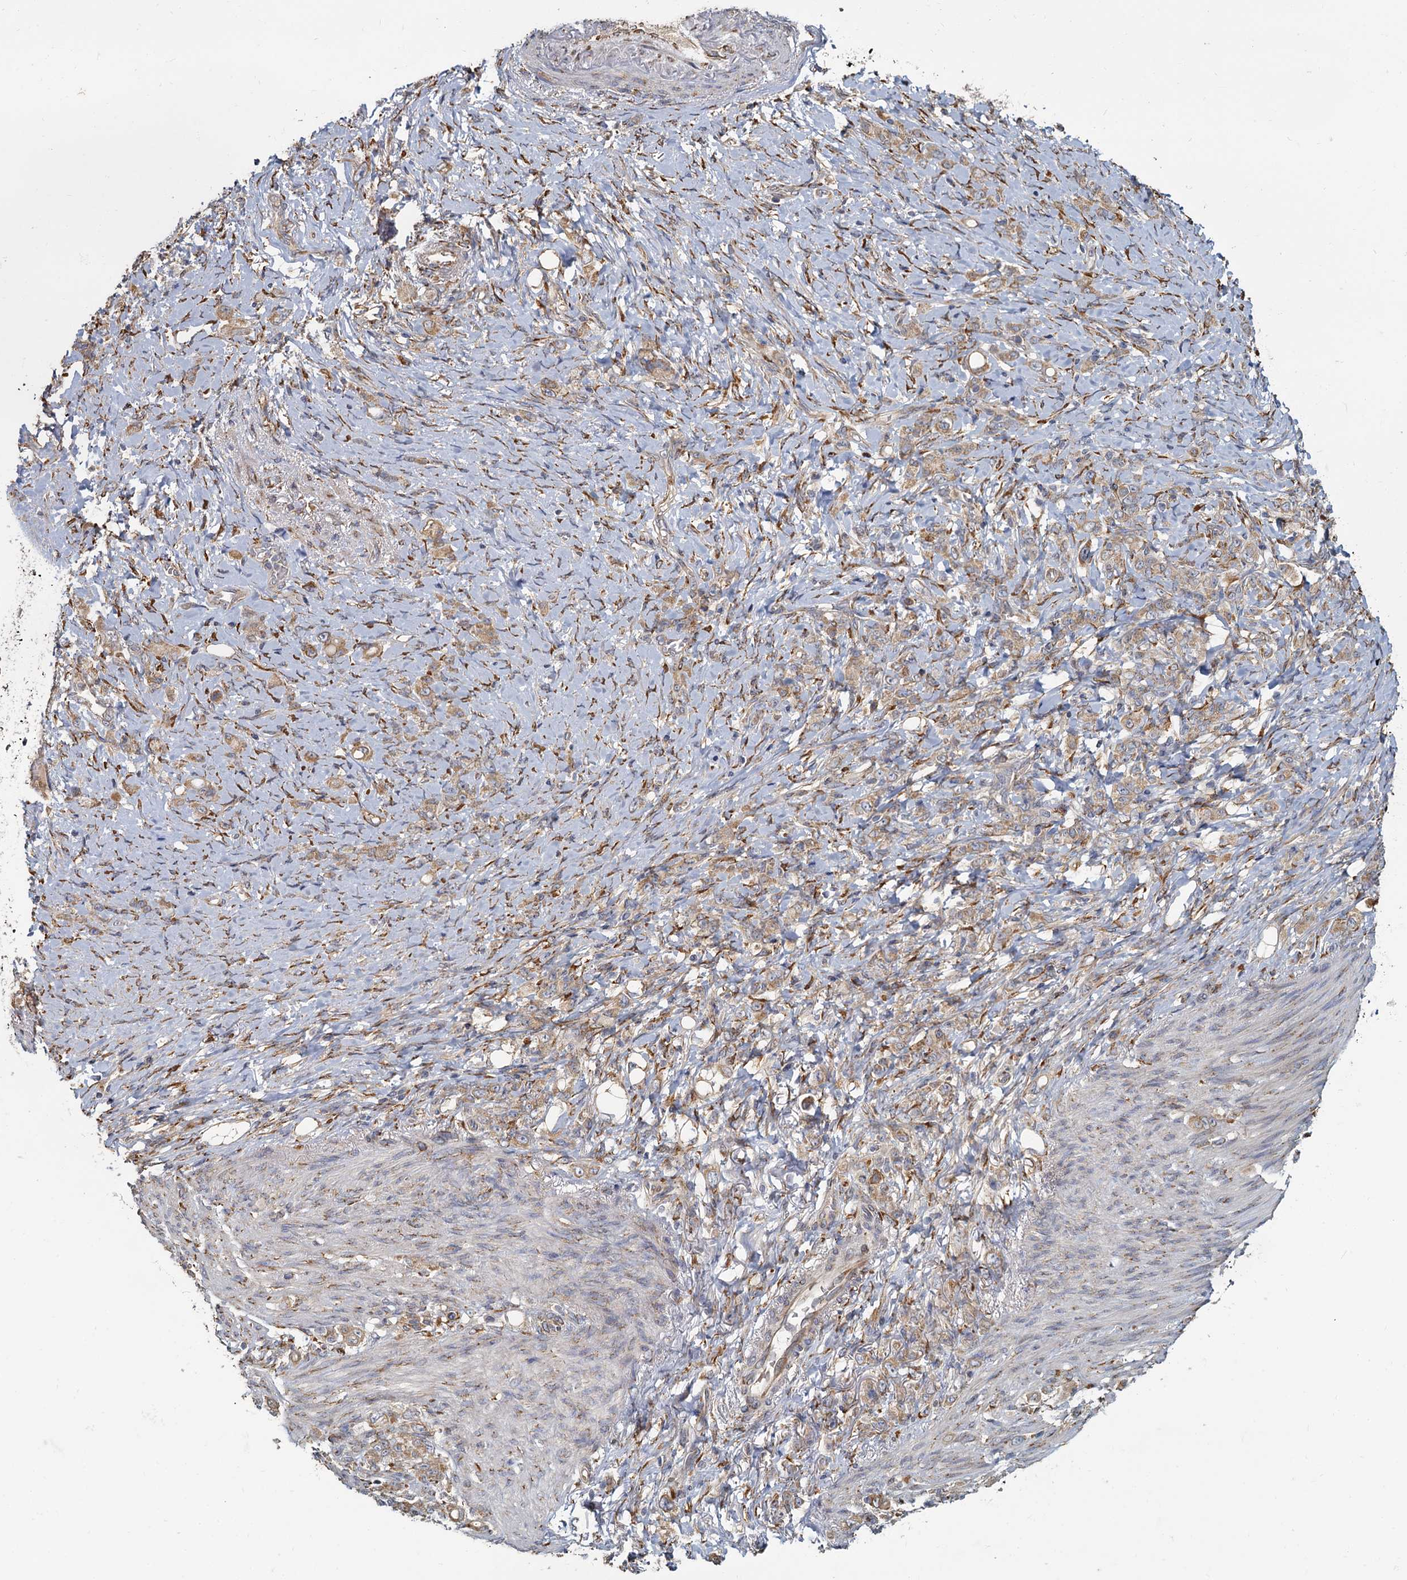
{"staining": {"intensity": "weak", "quantity": ">75%", "location": "cytoplasmic/membranous"}, "tissue": "stomach cancer", "cell_type": "Tumor cells", "image_type": "cancer", "snomed": [{"axis": "morphology", "description": "Adenocarcinoma, NOS"}, {"axis": "topography", "description": "Stomach"}], "caption": "Stomach adenocarcinoma was stained to show a protein in brown. There is low levels of weak cytoplasmic/membranous staining in approximately >75% of tumor cells. (DAB (3,3'-diaminobenzidine) IHC with brightfield microscopy, high magnification).", "gene": "LRRC51", "patient": {"sex": "female", "age": 79}}